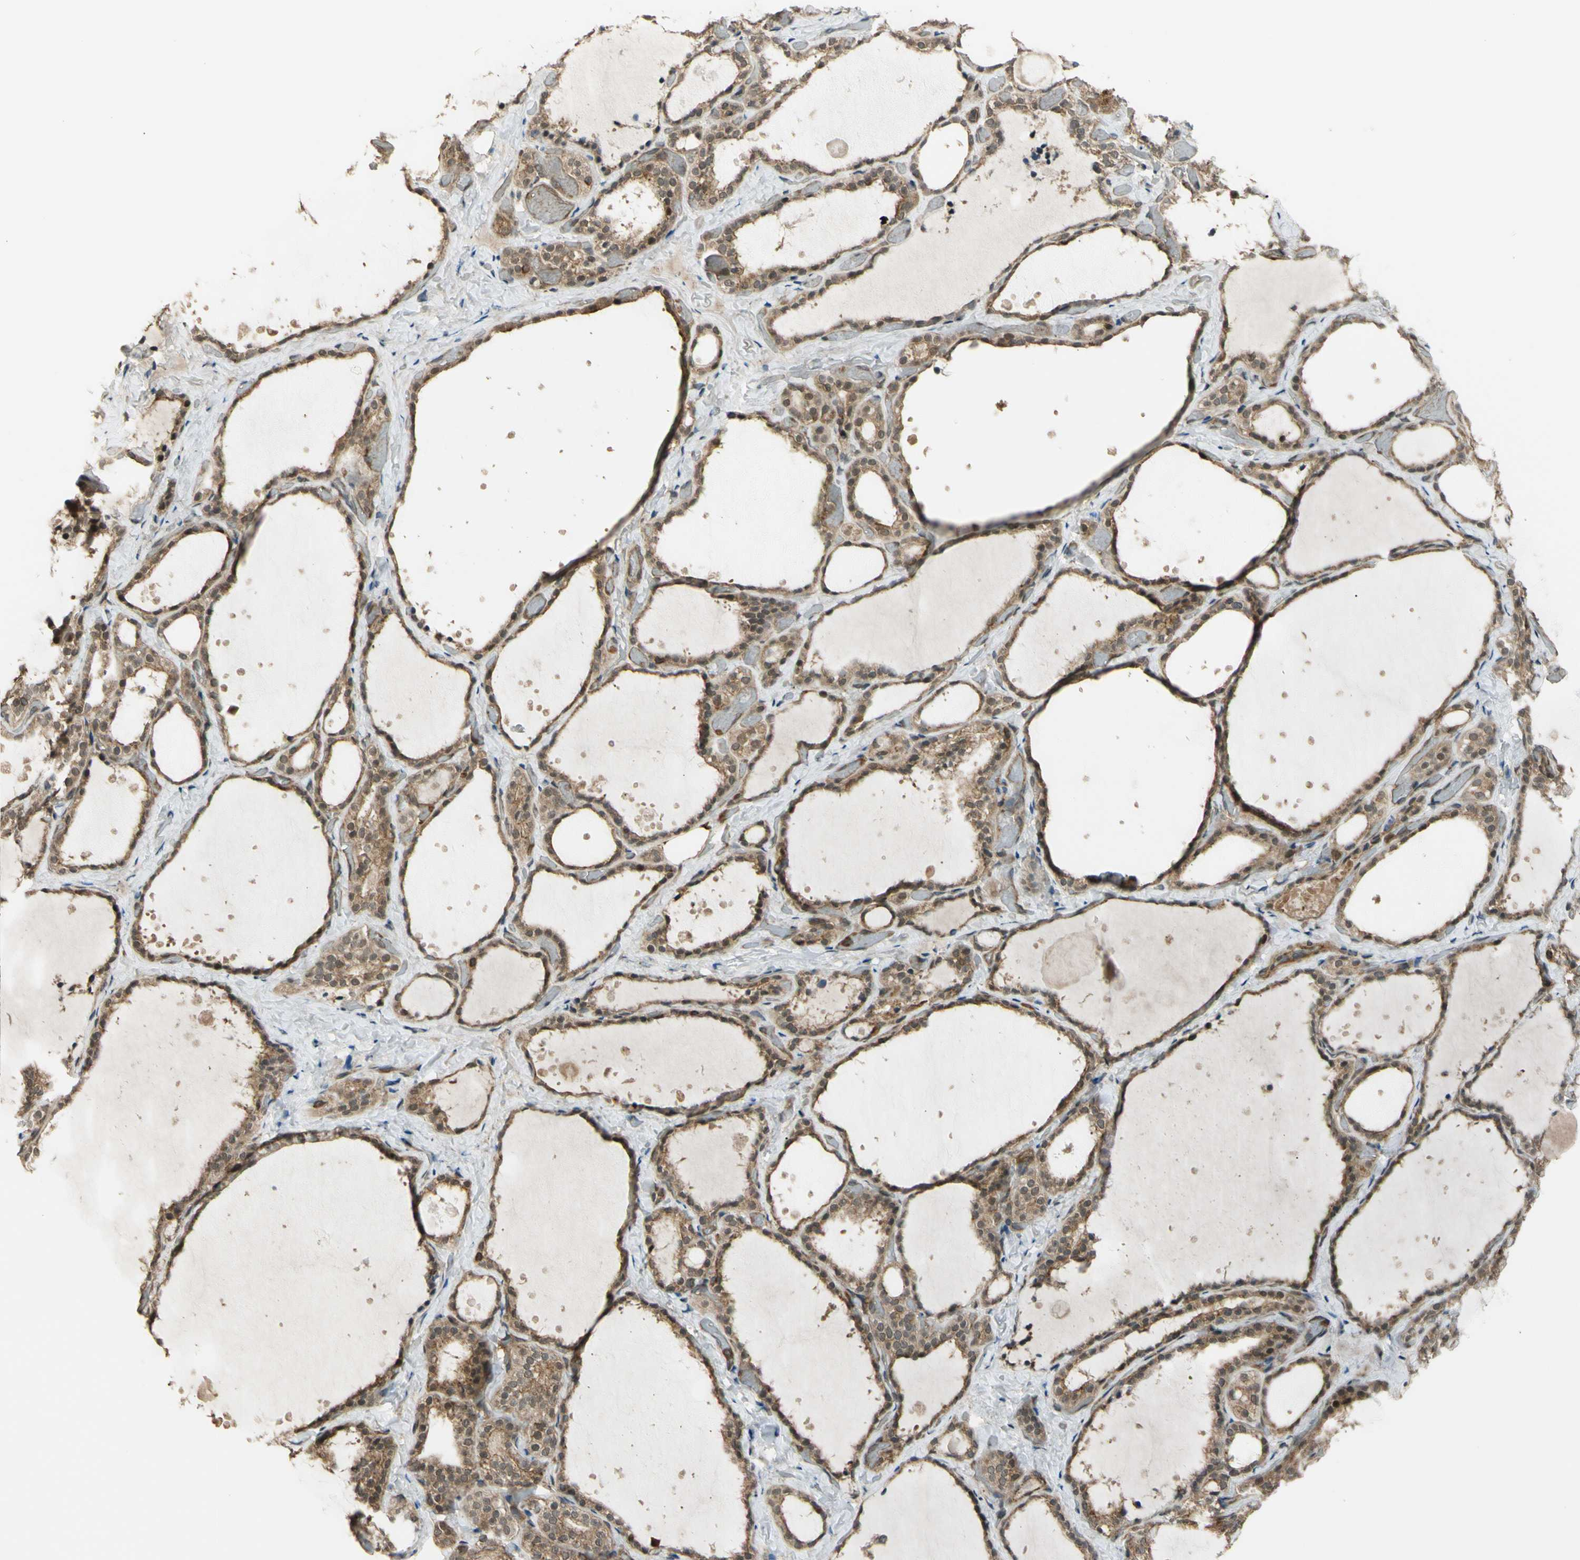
{"staining": {"intensity": "moderate", "quantity": ">75%", "location": "cytoplasmic/membranous,nuclear"}, "tissue": "thyroid gland", "cell_type": "Glandular cells", "image_type": "normal", "snomed": [{"axis": "morphology", "description": "Normal tissue, NOS"}, {"axis": "topography", "description": "Thyroid gland"}], "caption": "Immunohistochemistry (IHC) (DAB) staining of unremarkable human thyroid gland exhibits moderate cytoplasmic/membranous,nuclear protein positivity in approximately >75% of glandular cells.", "gene": "FLII", "patient": {"sex": "female", "age": 44}}